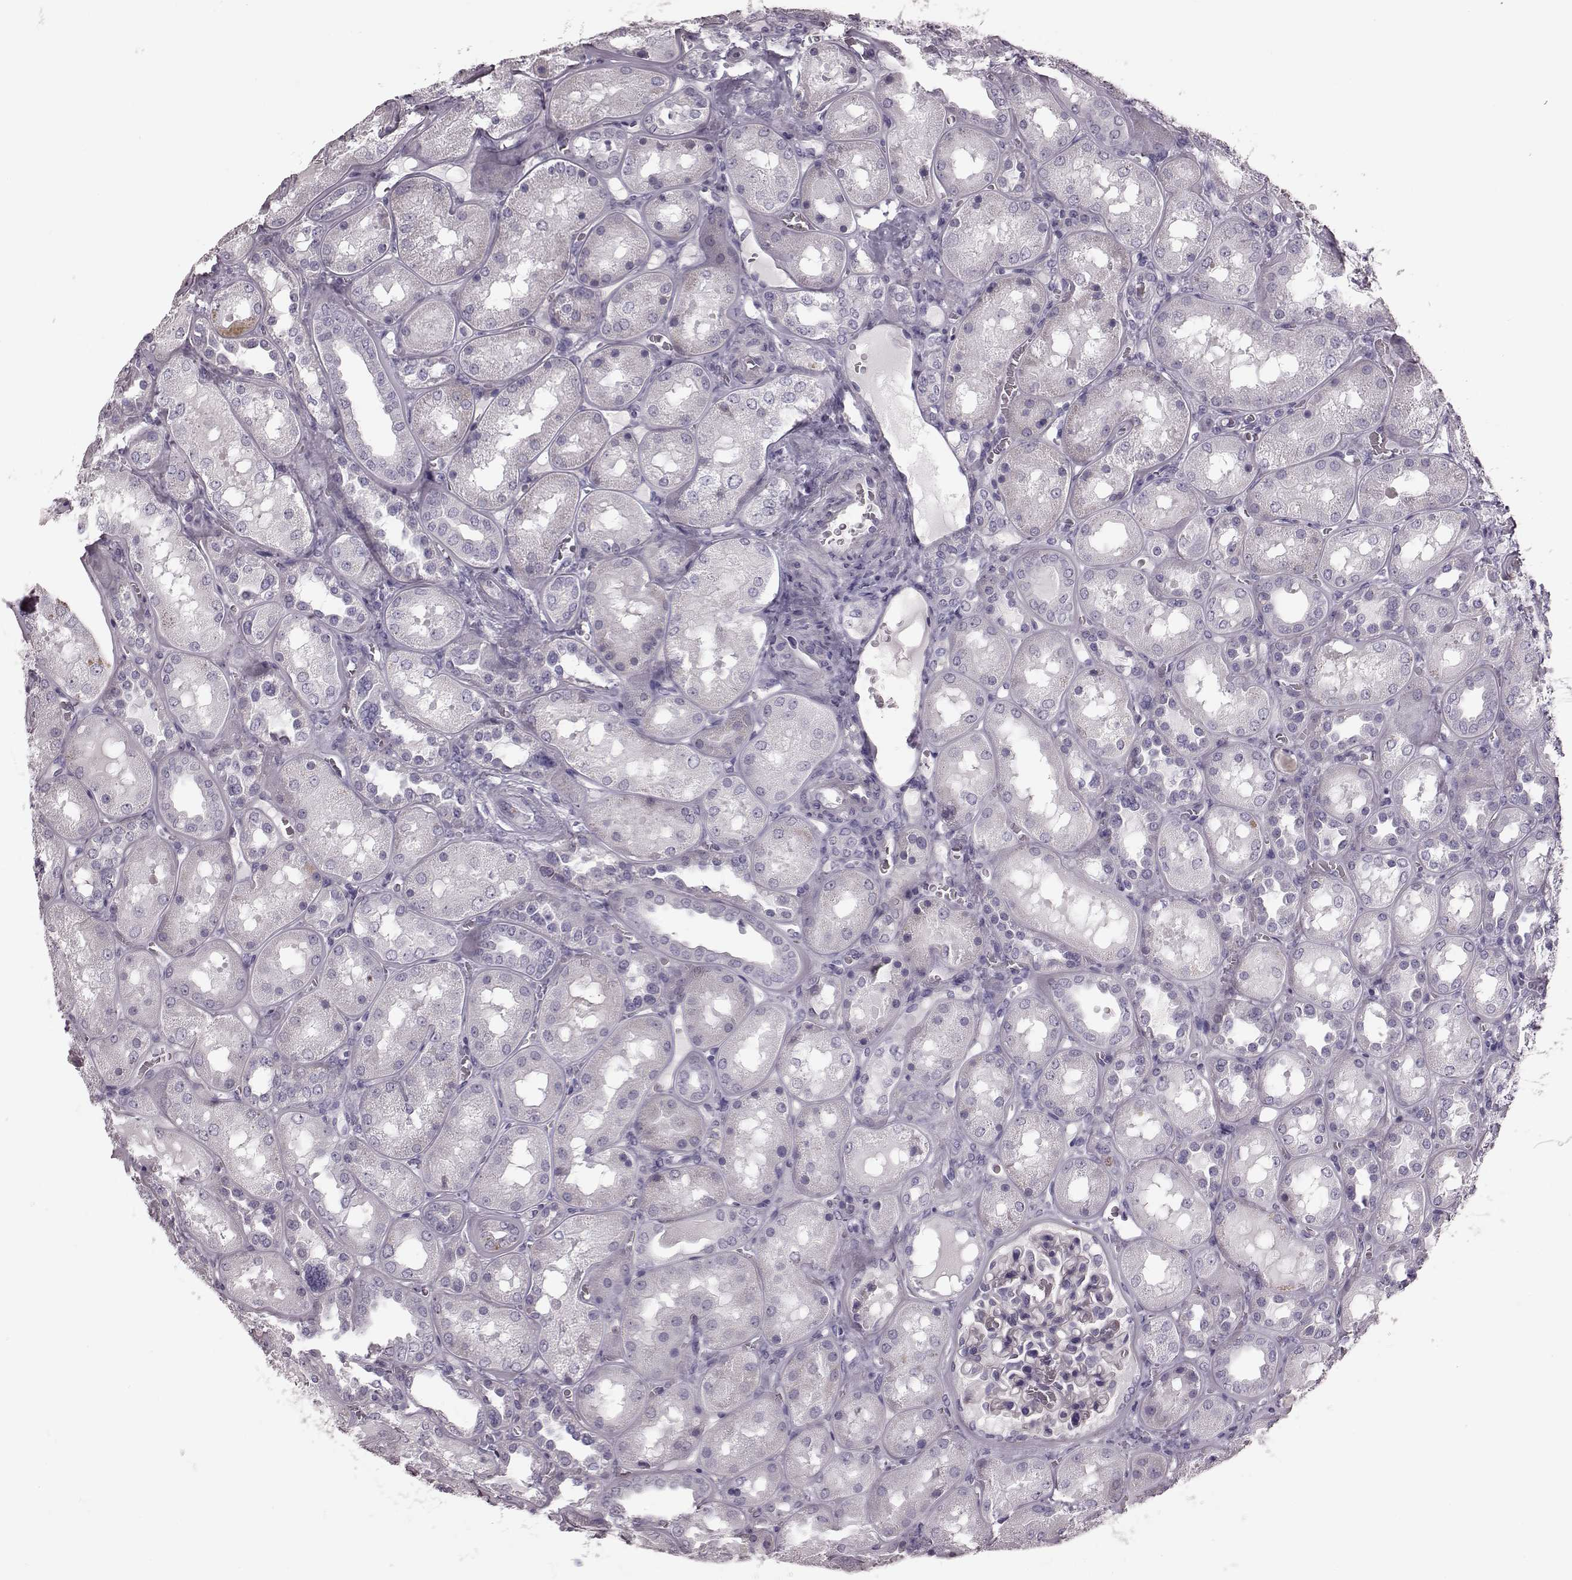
{"staining": {"intensity": "negative", "quantity": "none", "location": "none"}, "tissue": "kidney", "cell_type": "Cells in glomeruli", "image_type": "normal", "snomed": [{"axis": "morphology", "description": "Normal tissue, NOS"}, {"axis": "topography", "description": "Kidney"}], "caption": "Protein analysis of benign kidney displays no significant expression in cells in glomeruli. (DAB (3,3'-diaminobenzidine) immunohistochemistry visualized using brightfield microscopy, high magnification).", "gene": "CRYBA2", "patient": {"sex": "male", "age": 73}}